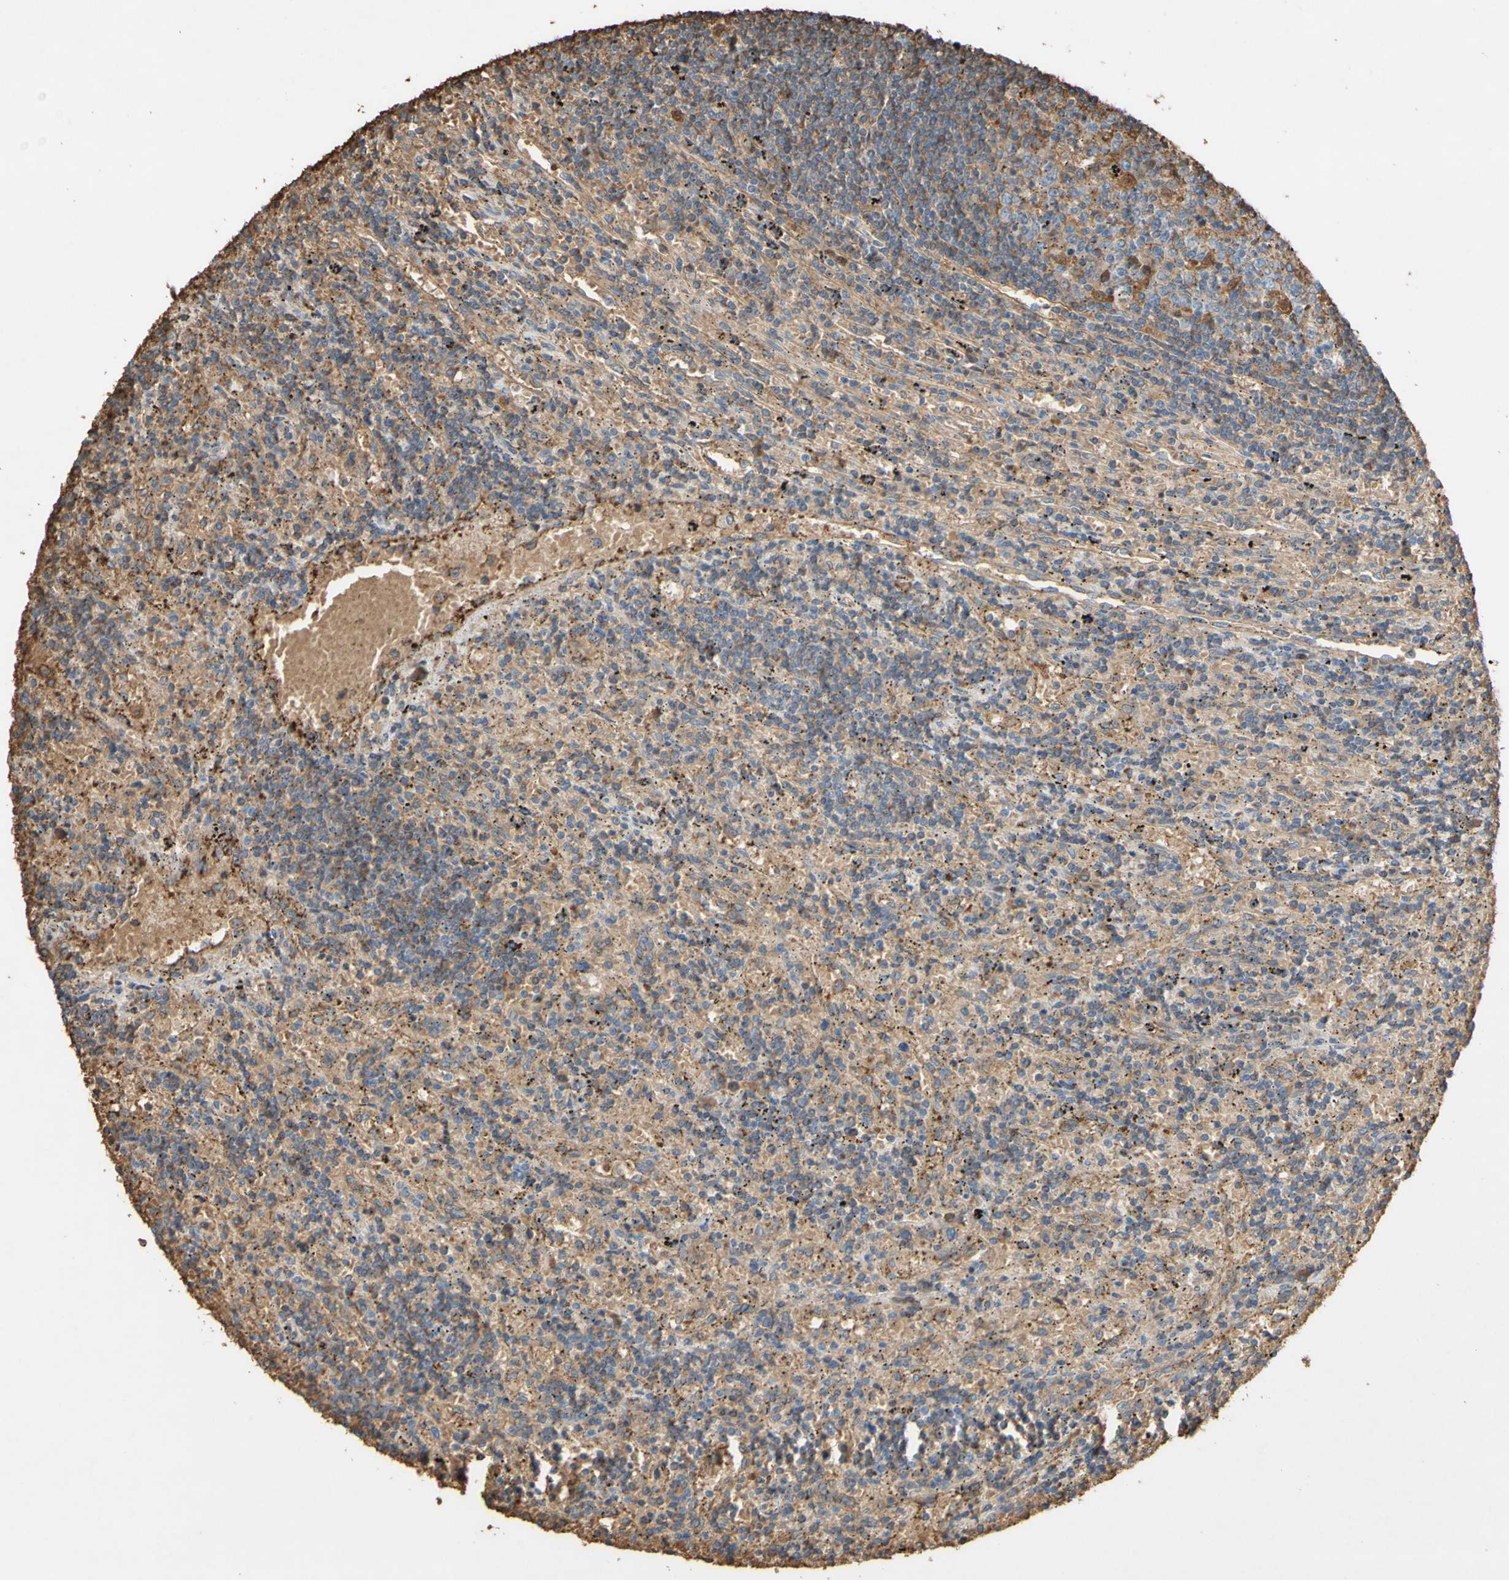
{"staining": {"intensity": "weak", "quantity": "25%-75%", "location": "cytoplasmic/membranous"}, "tissue": "lymphoma", "cell_type": "Tumor cells", "image_type": "cancer", "snomed": [{"axis": "morphology", "description": "Malignant lymphoma, non-Hodgkin's type, Low grade"}, {"axis": "topography", "description": "Spleen"}], "caption": "Protein staining of low-grade malignant lymphoma, non-Hodgkin's type tissue exhibits weak cytoplasmic/membranous positivity in about 25%-75% of tumor cells.", "gene": "PTGDS", "patient": {"sex": "male", "age": 76}}